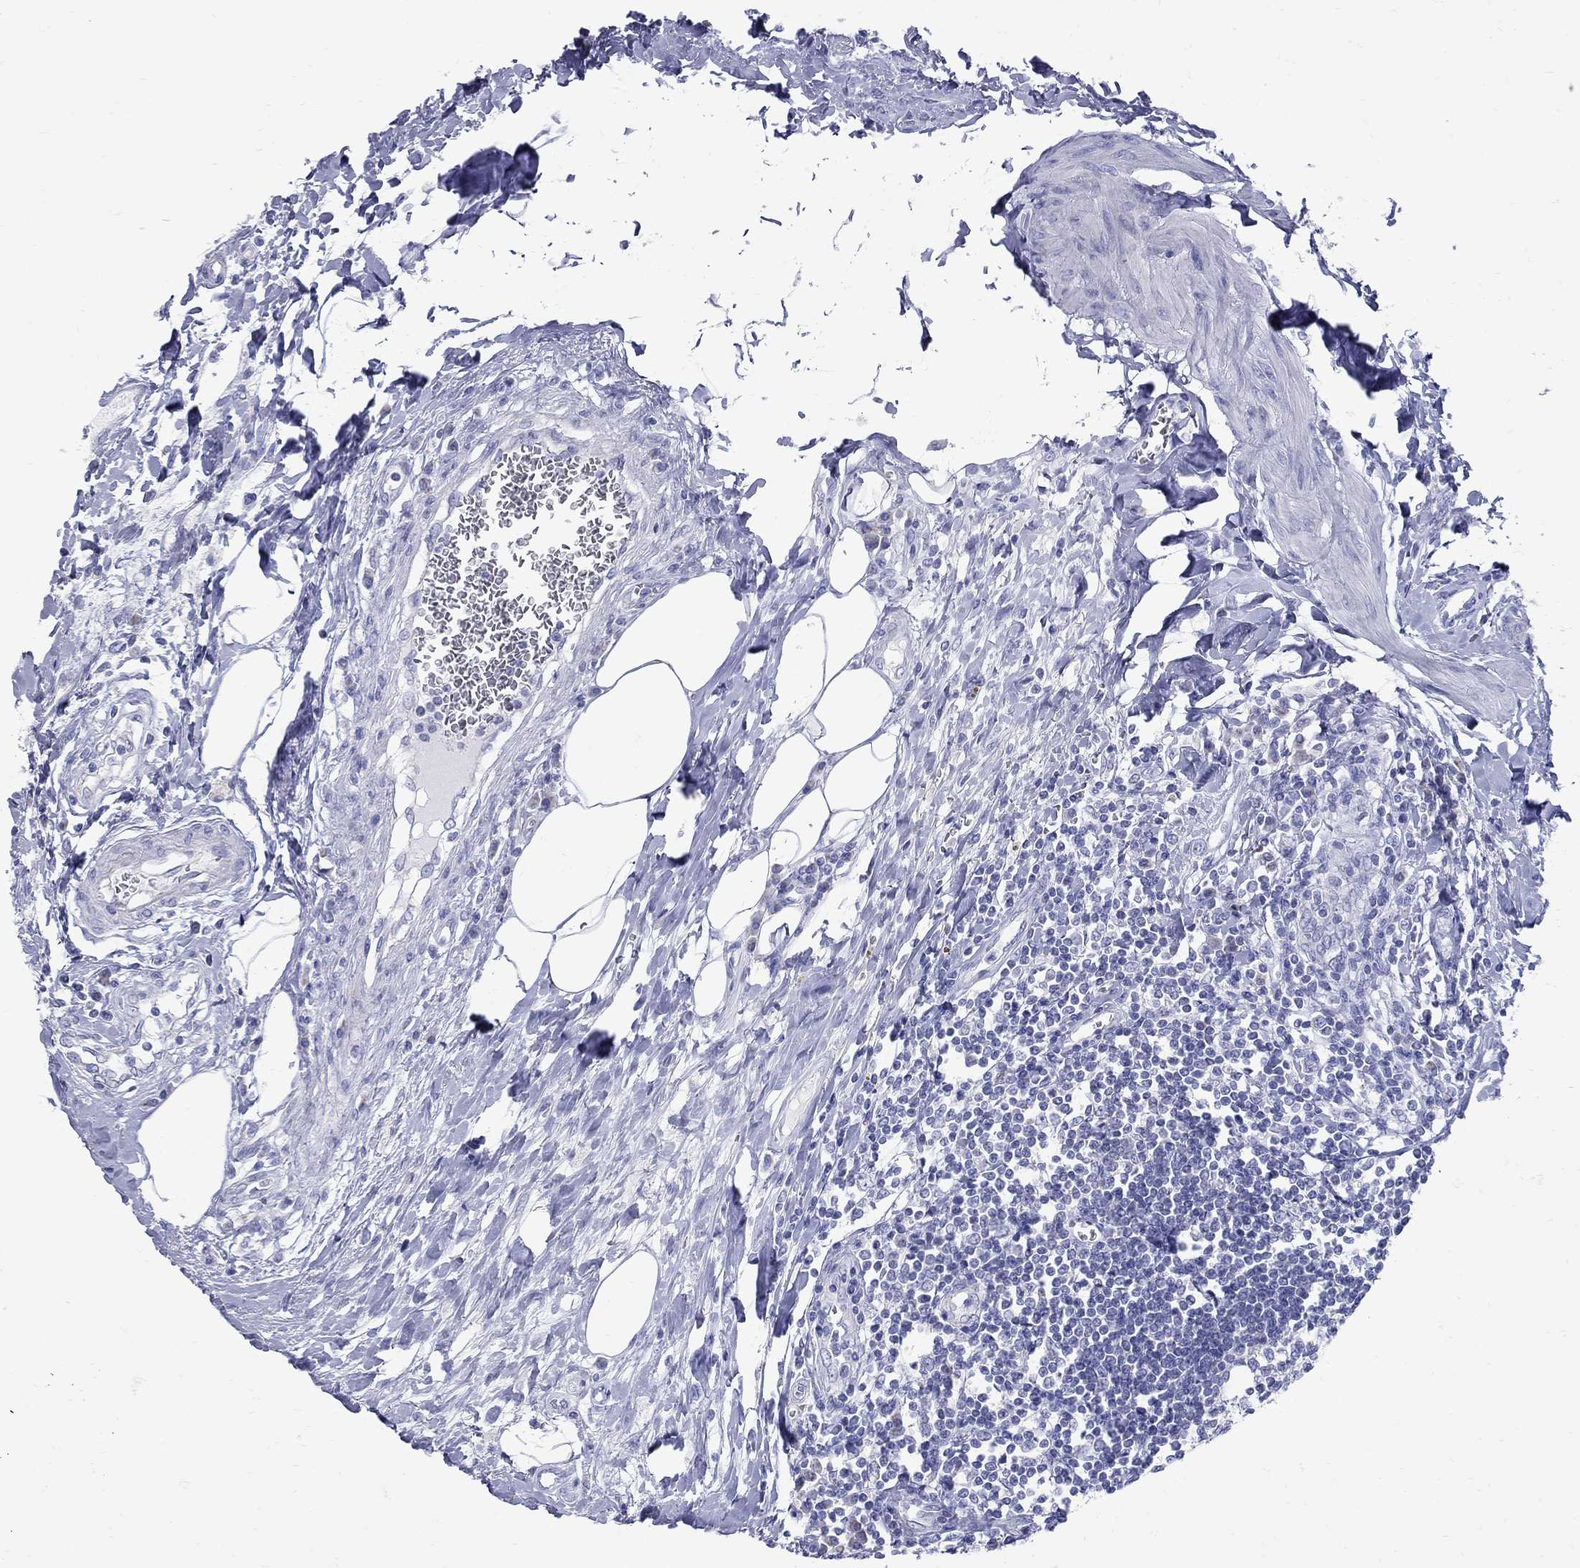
{"staining": {"intensity": "moderate", "quantity": "<25%", "location": "cytoplasmic/membranous"}, "tissue": "urothelial cancer", "cell_type": "Tumor cells", "image_type": "cancer", "snomed": [{"axis": "morphology", "description": "Urothelial carcinoma, High grade"}, {"axis": "topography", "description": "Urinary bladder"}], "caption": "Tumor cells show low levels of moderate cytoplasmic/membranous positivity in about <25% of cells in urothelial cancer. (DAB = brown stain, brightfield microscopy at high magnification).", "gene": "PDZD3", "patient": {"sex": "female", "age": 58}}